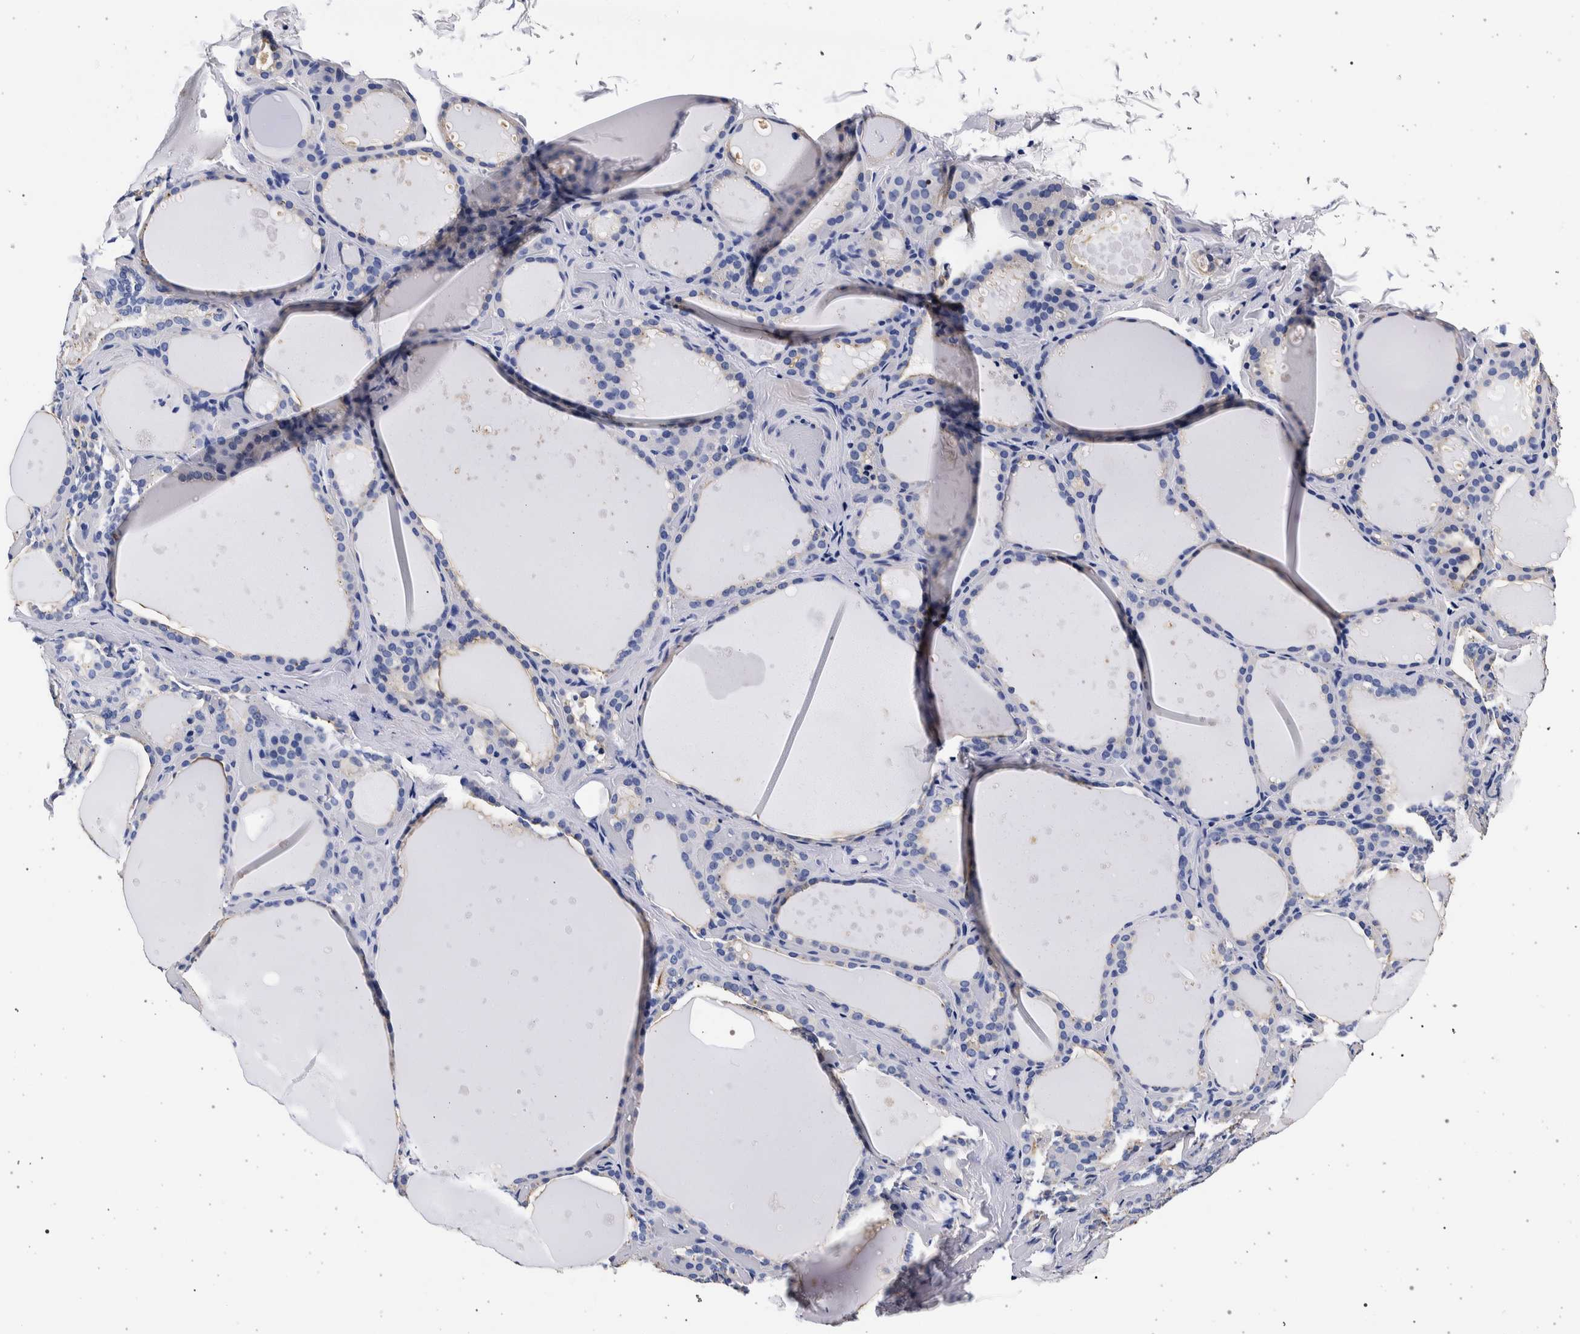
{"staining": {"intensity": "negative", "quantity": "none", "location": "none"}, "tissue": "thyroid gland", "cell_type": "Glandular cells", "image_type": "normal", "snomed": [{"axis": "morphology", "description": "Normal tissue, NOS"}, {"axis": "topography", "description": "Thyroid gland"}], "caption": "This is a image of immunohistochemistry (IHC) staining of normal thyroid gland, which shows no positivity in glandular cells. (Brightfield microscopy of DAB immunohistochemistry (IHC) at high magnification).", "gene": "NIBAN2", "patient": {"sex": "female", "age": 44}}